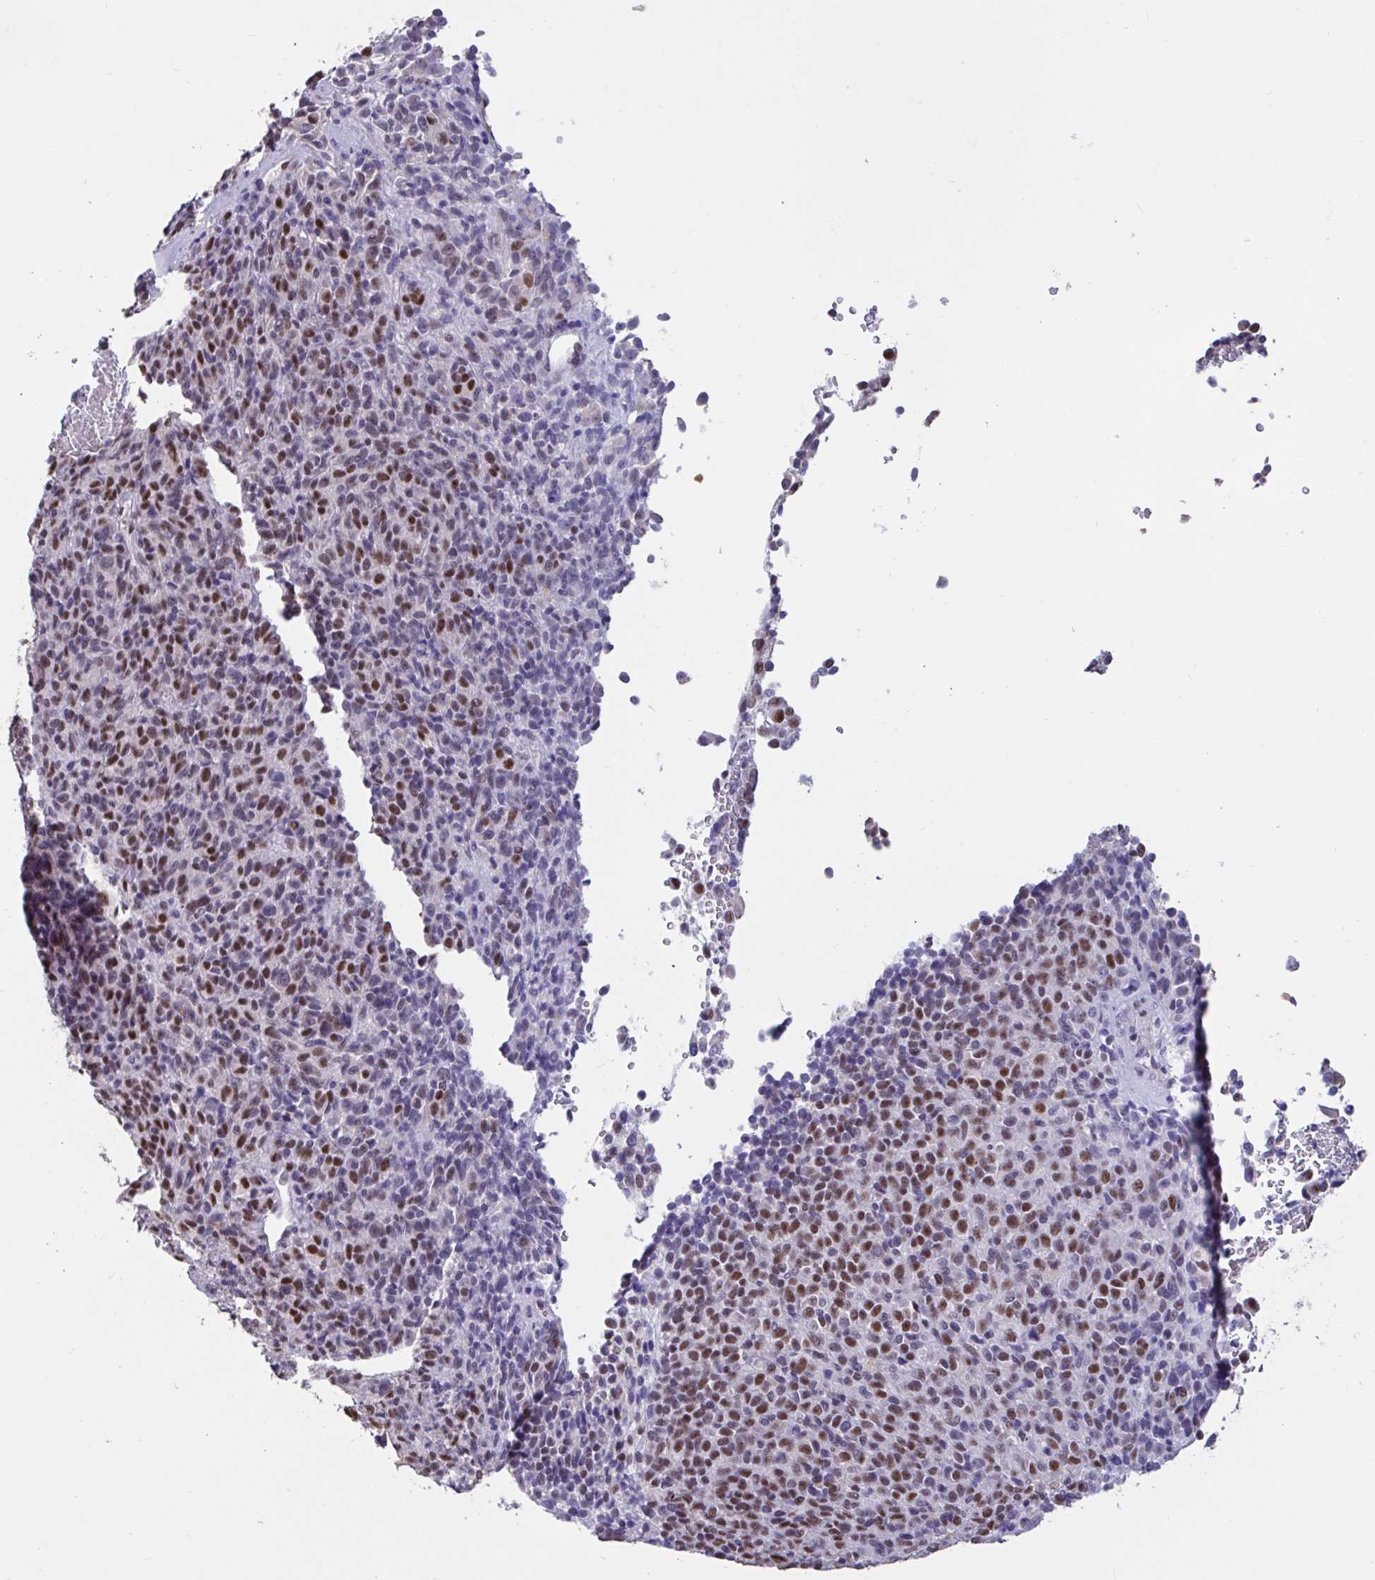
{"staining": {"intensity": "moderate", "quantity": "25%-75%", "location": "nuclear"}, "tissue": "melanoma", "cell_type": "Tumor cells", "image_type": "cancer", "snomed": [{"axis": "morphology", "description": "Malignant melanoma, Metastatic site"}, {"axis": "topography", "description": "Brain"}], "caption": "A brown stain shows moderate nuclear positivity of a protein in human malignant melanoma (metastatic site) tumor cells.", "gene": "DDX39A", "patient": {"sex": "female", "age": 56}}